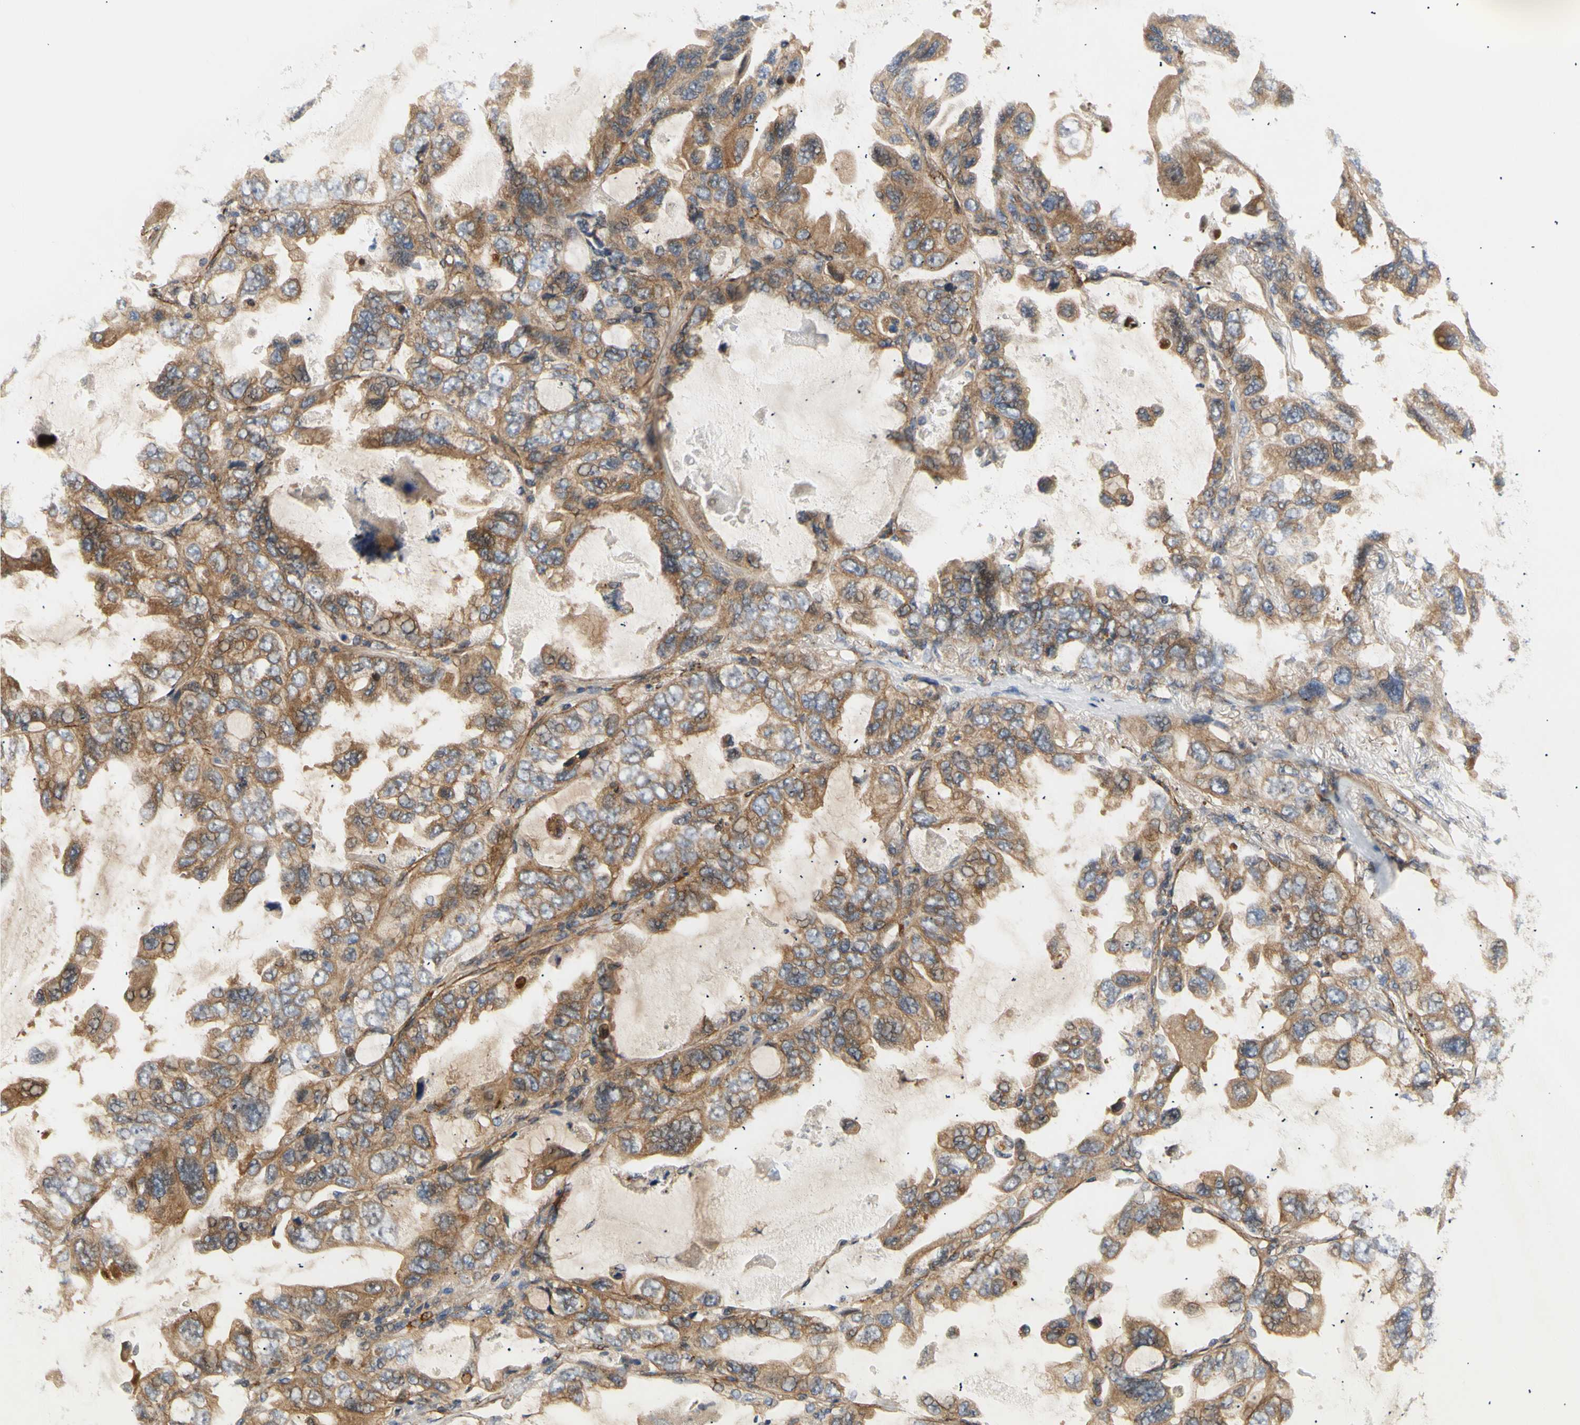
{"staining": {"intensity": "moderate", "quantity": ">75%", "location": "cytoplasmic/membranous"}, "tissue": "lung cancer", "cell_type": "Tumor cells", "image_type": "cancer", "snomed": [{"axis": "morphology", "description": "Squamous cell carcinoma, NOS"}, {"axis": "topography", "description": "Lung"}], "caption": "IHC histopathology image of neoplastic tissue: squamous cell carcinoma (lung) stained using immunohistochemistry displays medium levels of moderate protein expression localized specifically in the cytoplasmic/membranous of tumor cells, appearing as a cytoplasmic/membranous brown color.", "gene": "TUBG2", "patient": {"sex": "female", "age": 73}}